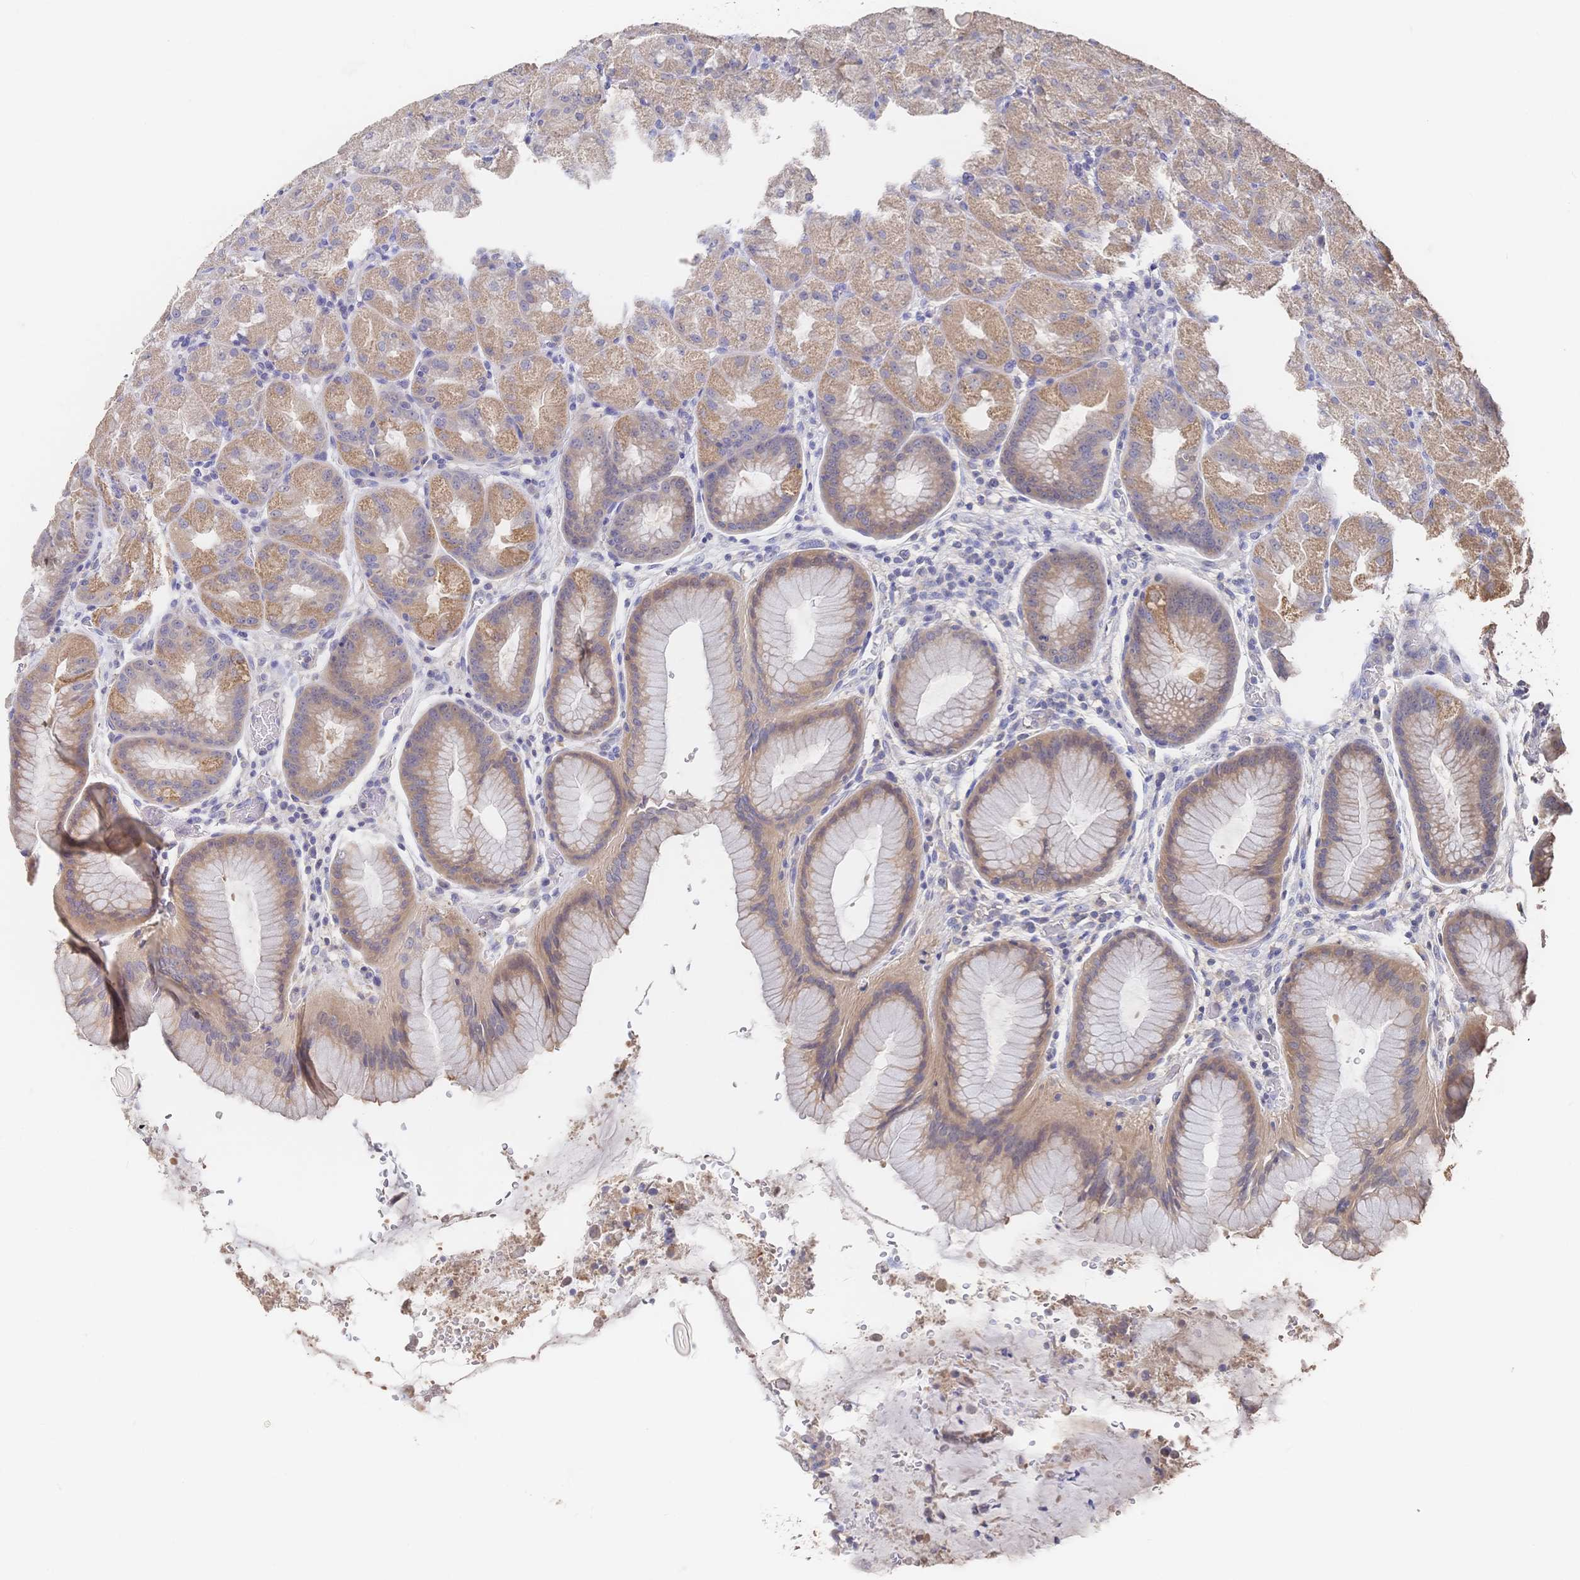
{"staining": {"intensity": "moderate", "quantity": ">75%", "location": "cytoplasmic/membranous"}, "tissue": "stomach", "cell_type": "Glandular cells", "image_type": "normal", "snomed": [{"axis": "morphology", "description": "Normal tissue, NOS"}, {"axis": "topography", "description": "Stomach, upper"}, {"axis": "topography", "description": "Stomach"}], "caption": "An immunohistochemistry (IHC) histopathology image of benign tissue is shown. Protein staining in brown labels moderate cytoplasmic/membranous positivity in stomach within glandular cells.", "gene": "DNAJA4", "patient": {"sex": "male", "age": 48}}